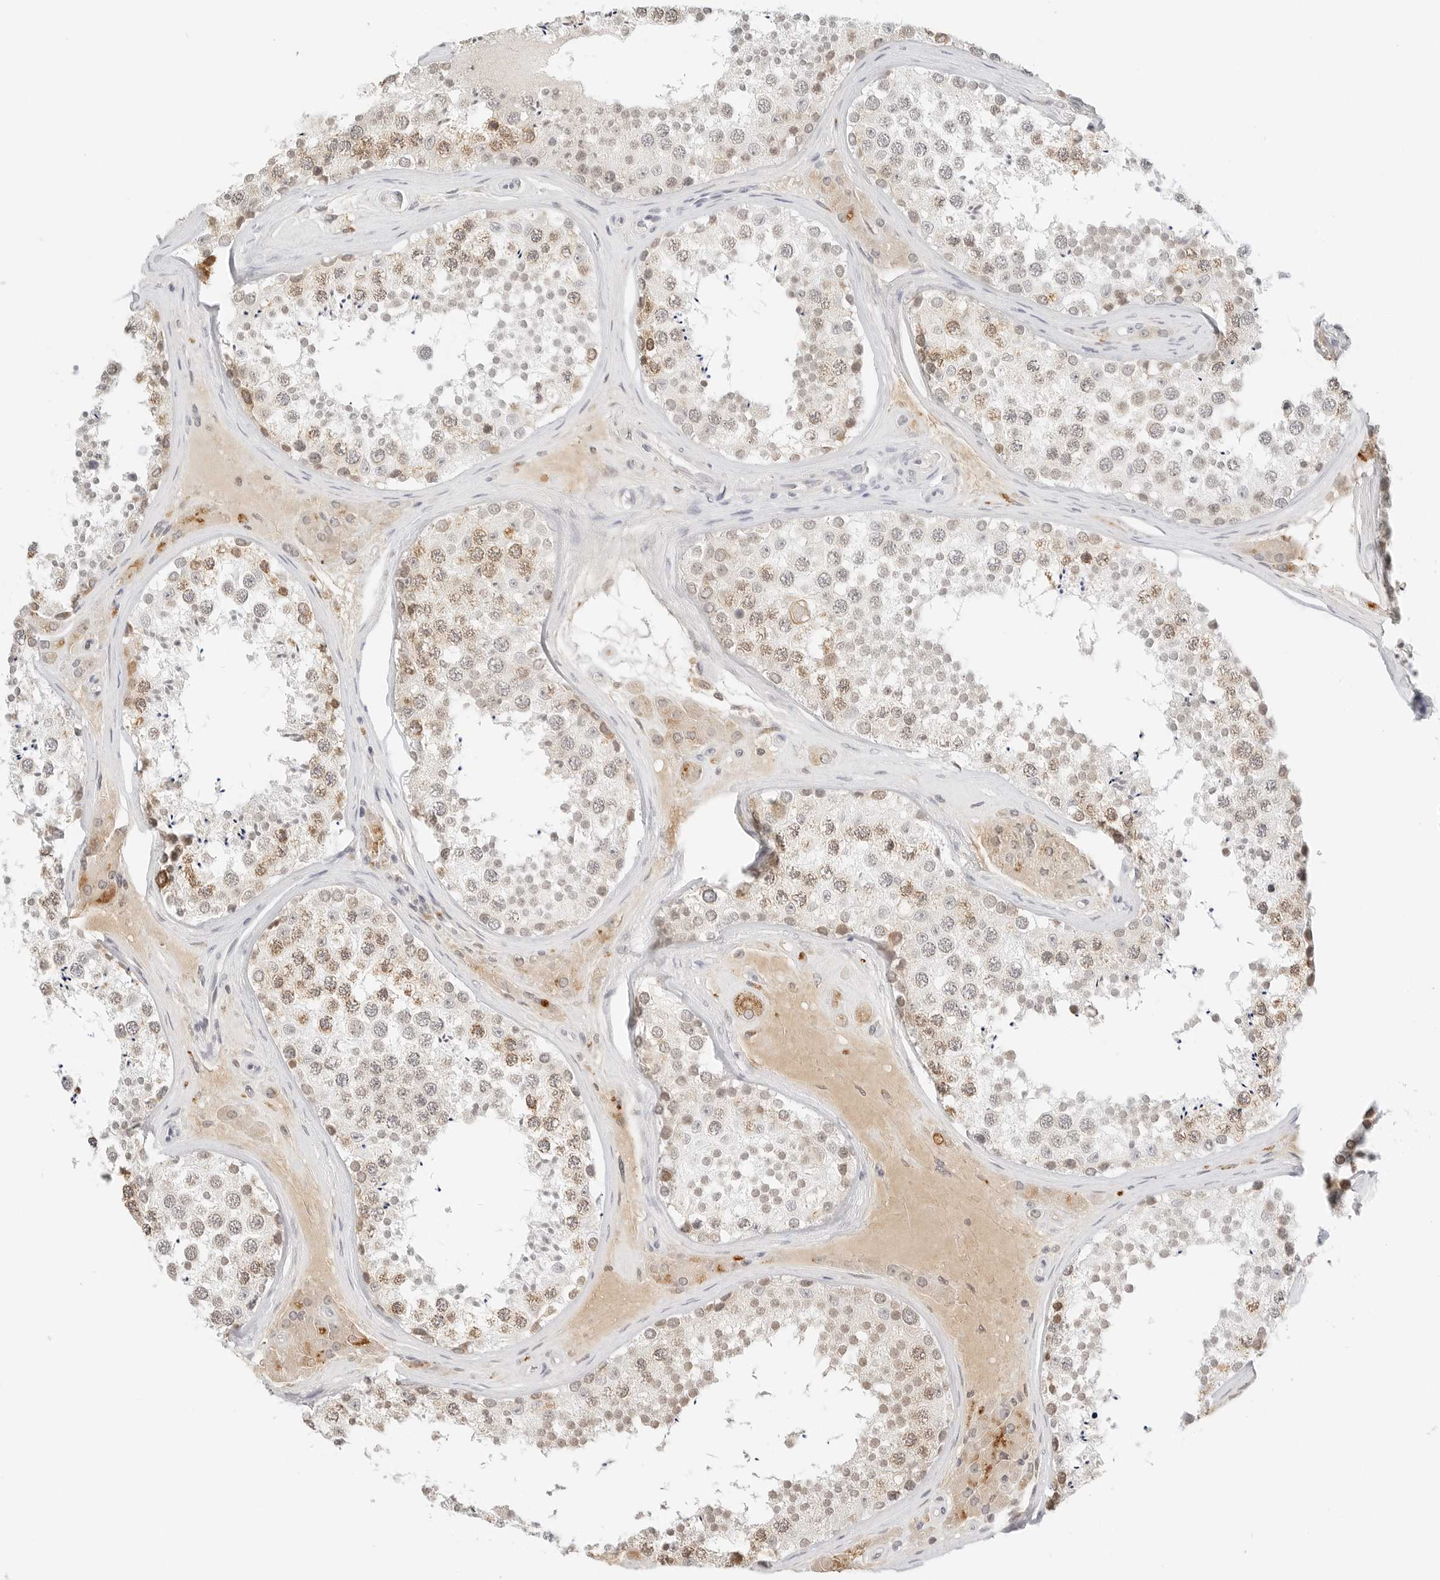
{"staining": {"intensity": "moderate", "quantity": "25%-75%", "location": "cytoplasmic/membranous,nuclear"}, "tissue": "testis", "cell_type": "Cells in seminiferous ducts", "image_type": "normal", "snomed": [{"axis": "morphology", "description": "Normal tissue, NOS"}, {"axis": "topography", "description": "Testis"}], "caption": "Moderate cytoplasmic/membranous,nuclear protein expression is seen in about 25%-75% of cells in seminiferous ducts in testis.", "gene": "NEO1", "patient": {"sex": "male", "age": 46}}